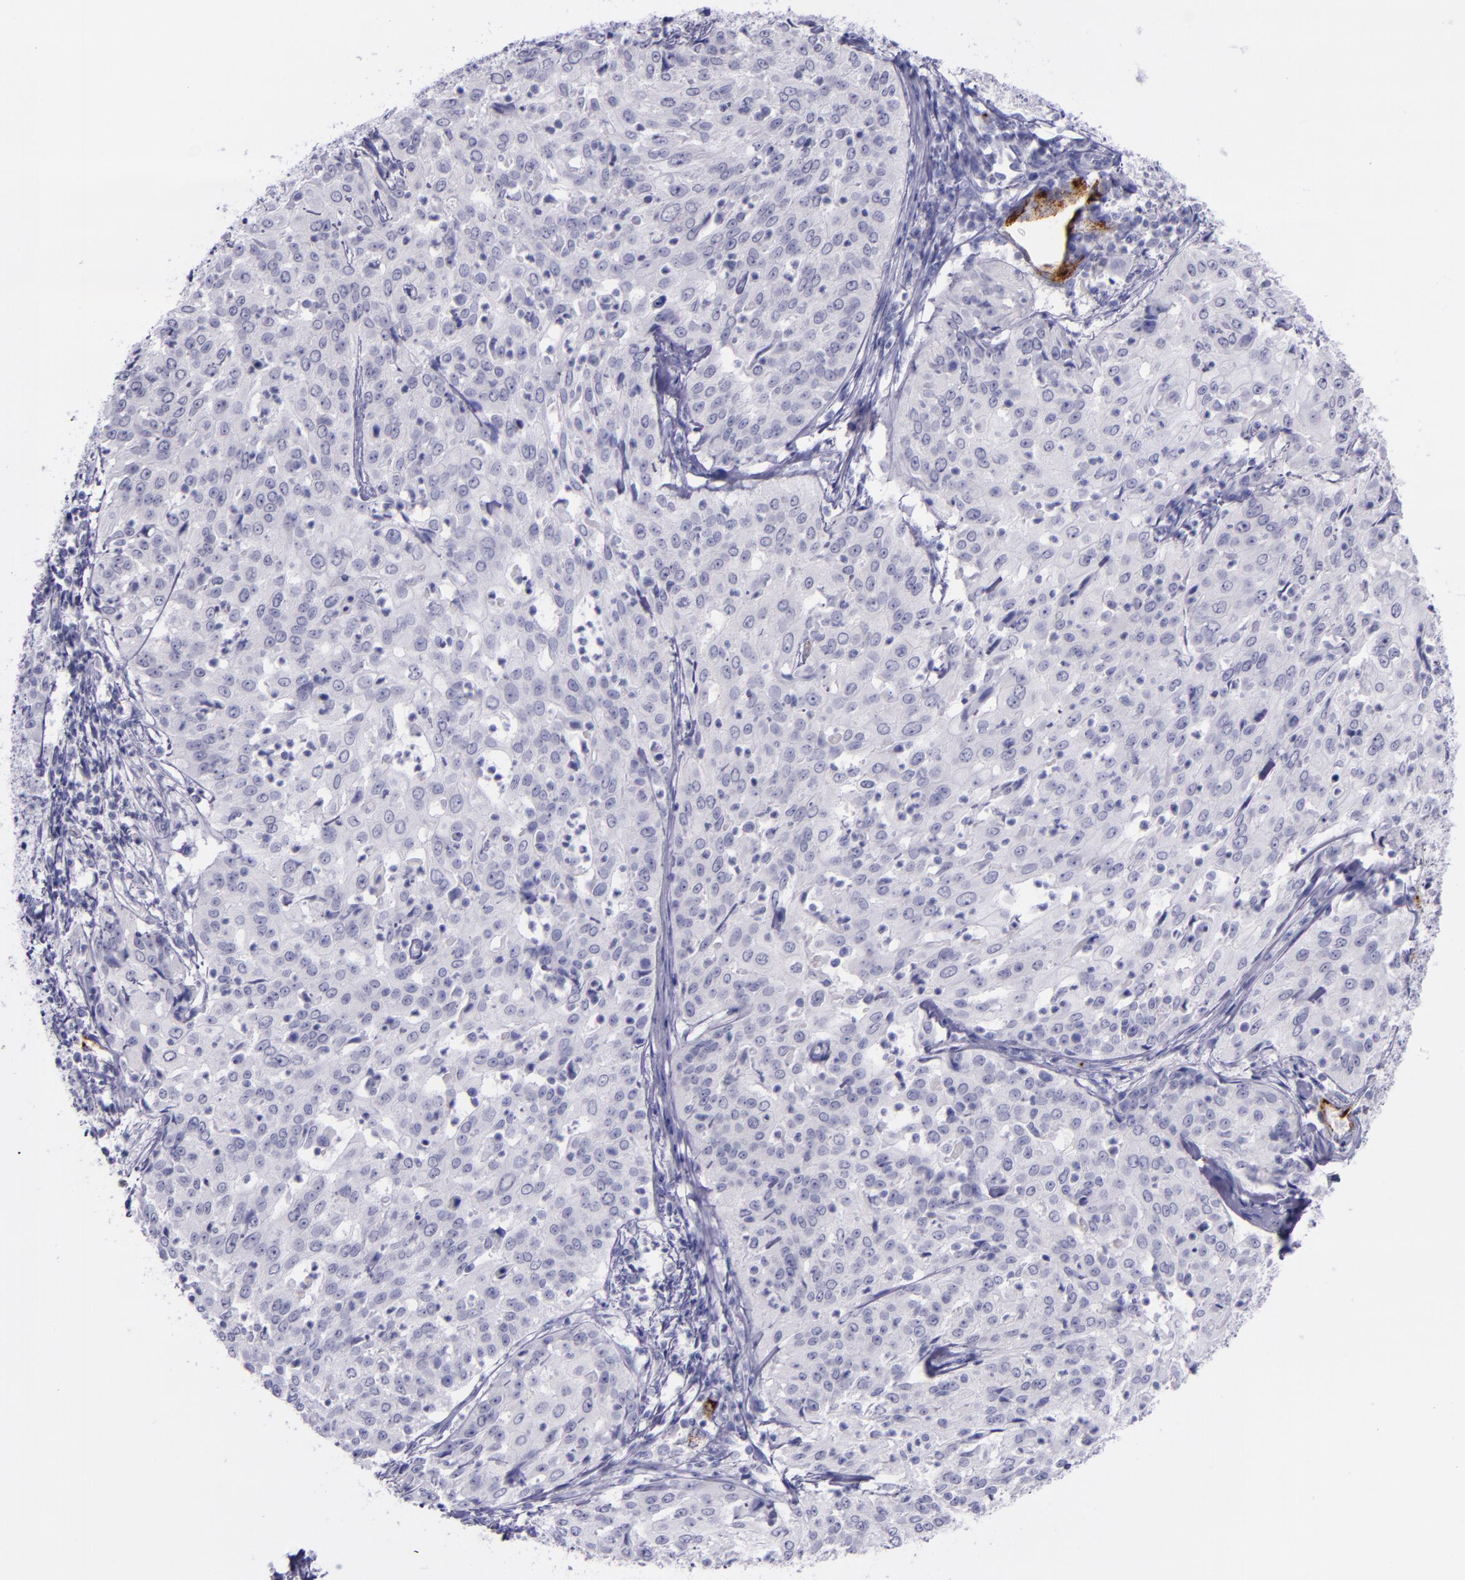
{"staining": {"intensity": "negative", "quantity": "none", "location": "none"}, "tissue": "cervical cancer", "cell_type": "Tumor cells", "image_type": "cancer", "snomed": [{"axis": "morphology", "description": "Squamous cell carcinoma, NOS"}, {"axis": "topography", "description": "Cervix"}], "caption": "IHC micrograph of neoplastic tissue: human cervical squamous cell carcinoma stained with DAB (3,3'-diaminobenzidine) demonstrates no significant protein staining in tumor cells. The staining was performed using DAB to visualize the protein expression in brown, while the nuclei were stained in blue with hematoxylin (Magnification: 20x).", "gene": "SELE", "patient": {"sex": "female", "age": 39}}